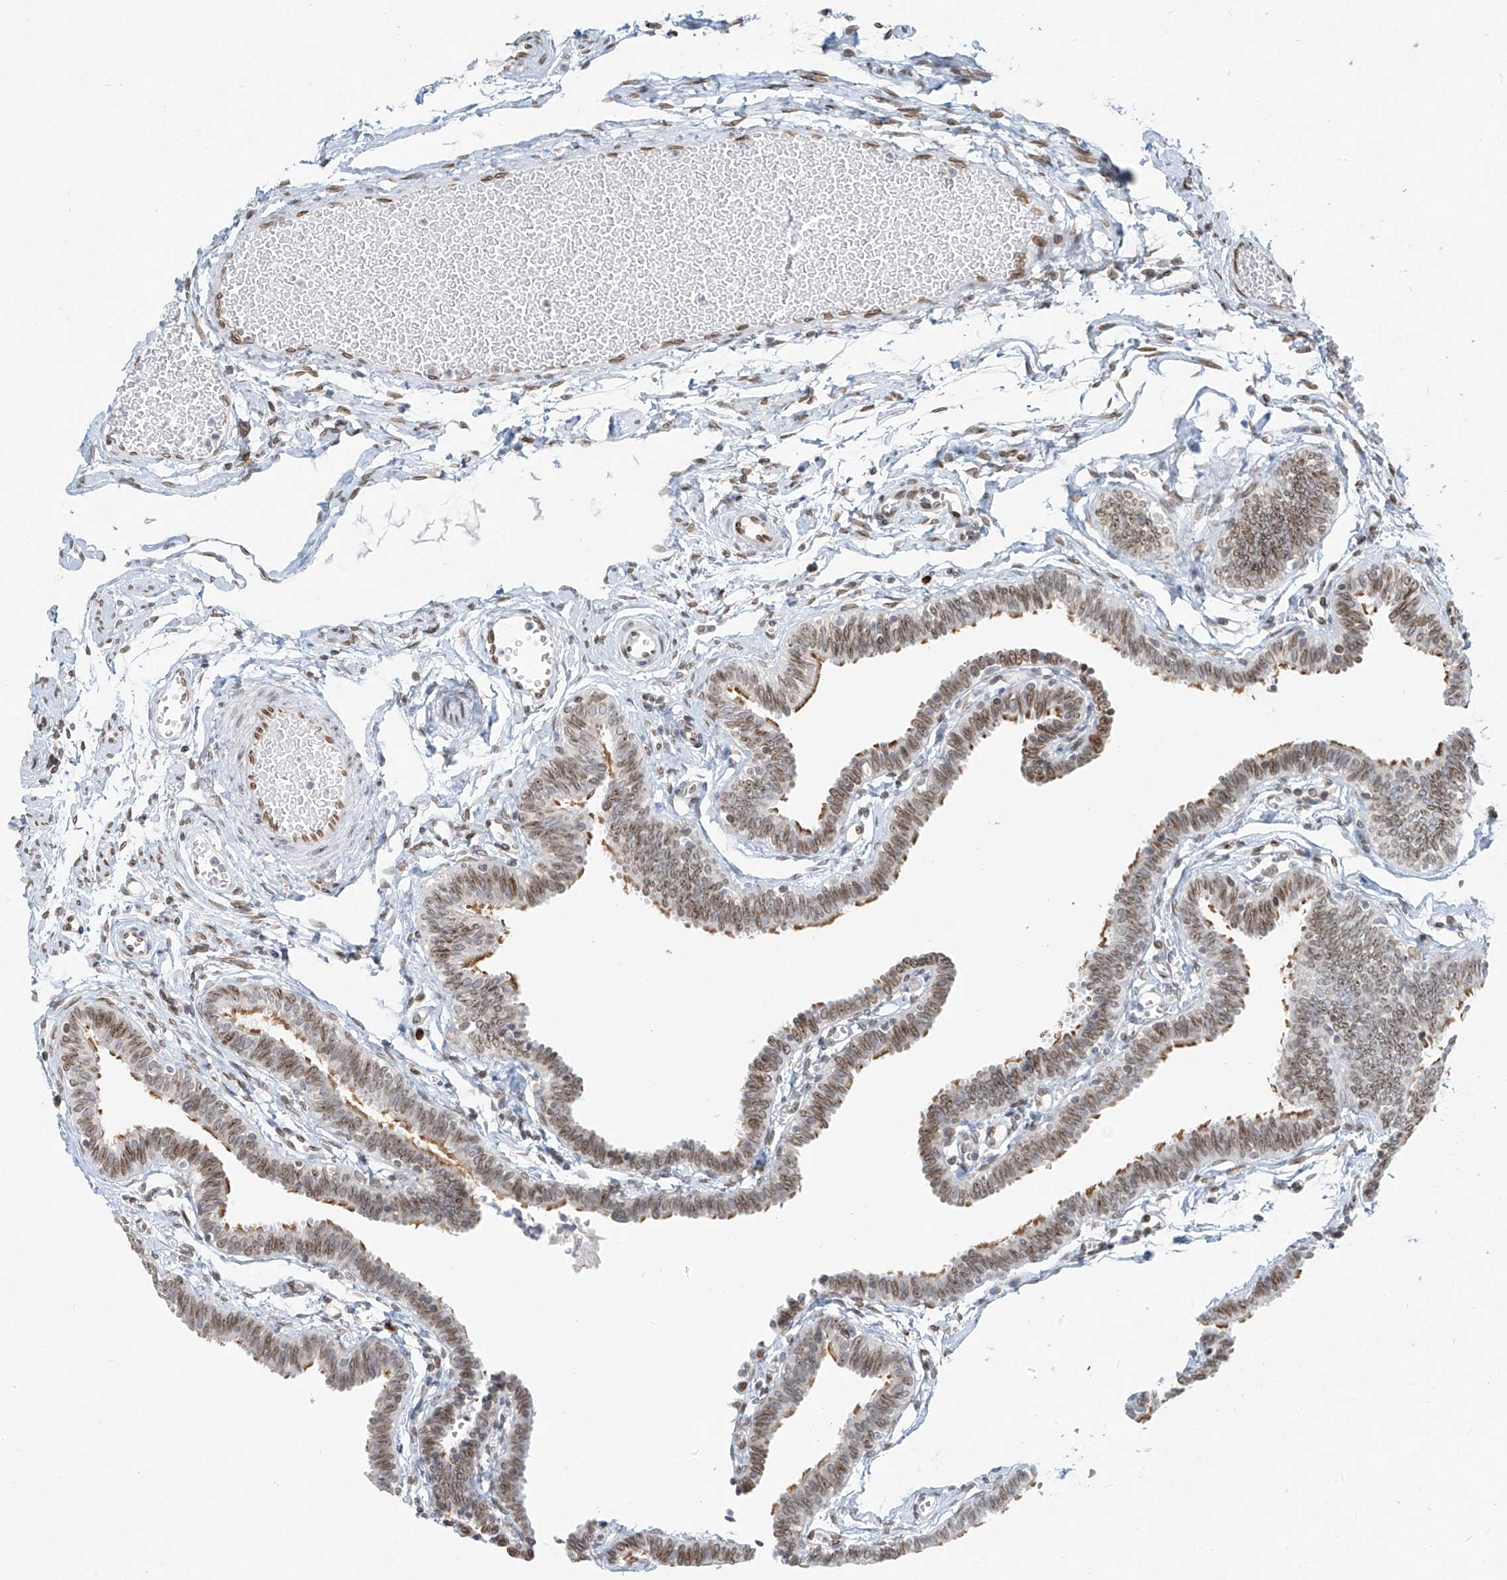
{"staining": {"intensity": "moderate", "quantity": "25%-75%", "location": "cytoplasmic/membranous,nuclear"}, "tissue": "fallopian tube", "cell_type": "Glandular cells", "image_type": "normal", "snomed": [{"axis": "morphology", "description": "Normal tissue, NOS"}, {"axis": "topography", "description": "Fallopian tube"}, {"axis": "topography", "description": "Ovary"}], "caption": "IHC histopathology image of unremarkable fallopian tube: human fallopian tube stained using immunohistochemistry displays medium levels of moderate protein expression localized specifically in the cytoplasmic/membranous,nuclear of glandular cells, appearing as a cytoplasmic/membranous,nuclear brown color.", "gene": "SAMD15", "patient": {"sex": "female", "age": 23}}